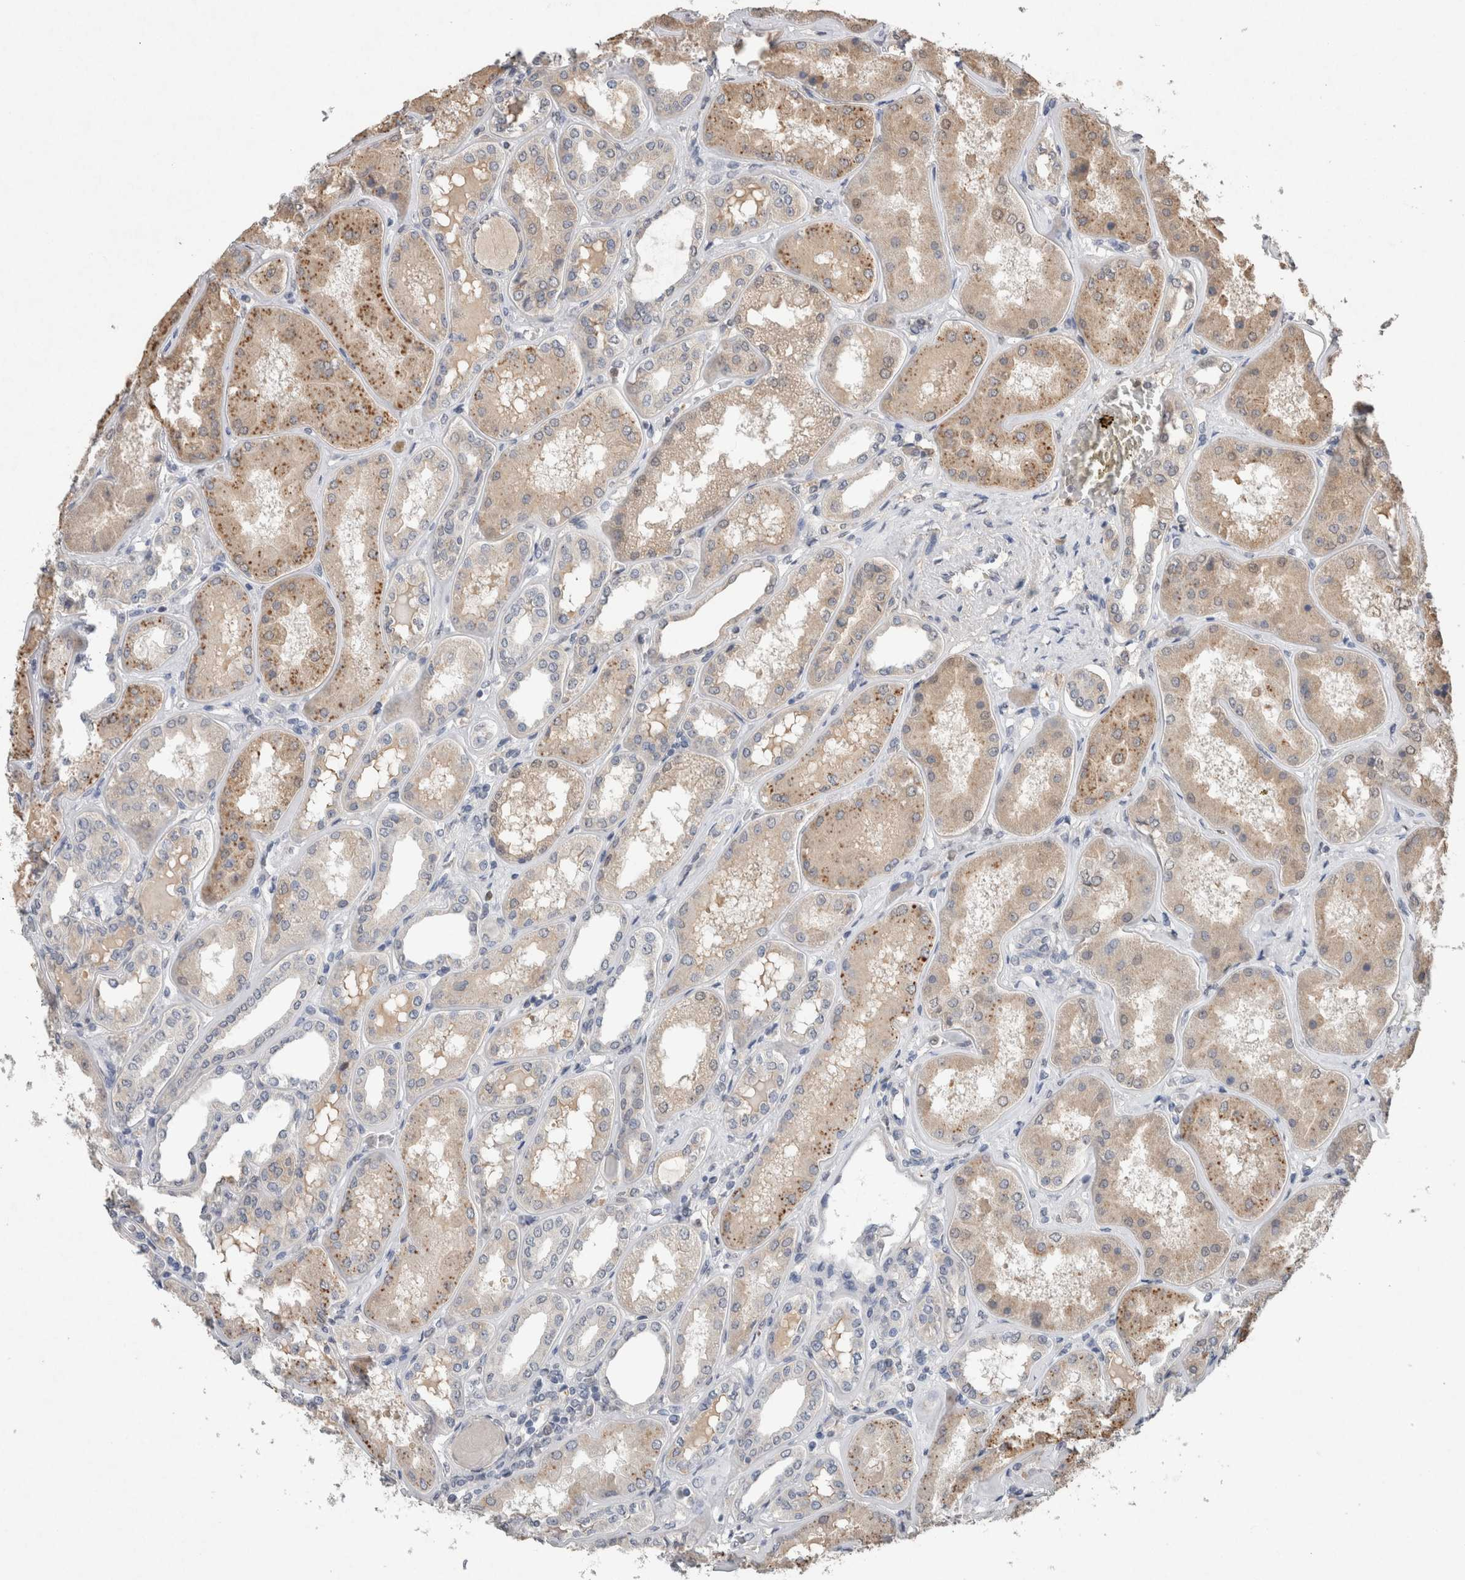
{"staining": {"intensity": "negative", "quantity": "none", "location": "none"}, "tissue": "kidney", "cell_type": "Cells in glomeruli", "image_type": "normal", "snomed": [{"axis": "morphology", "description": "Normal tissue, NOS"}, {"axis": "topography", "description": "Kidney"}], "caption": "Kidney stained for a protein using IHC shows no expression cells in glomeruli.", "gene": "FABP7", "patient": {"sex": "female", "age": 56}}